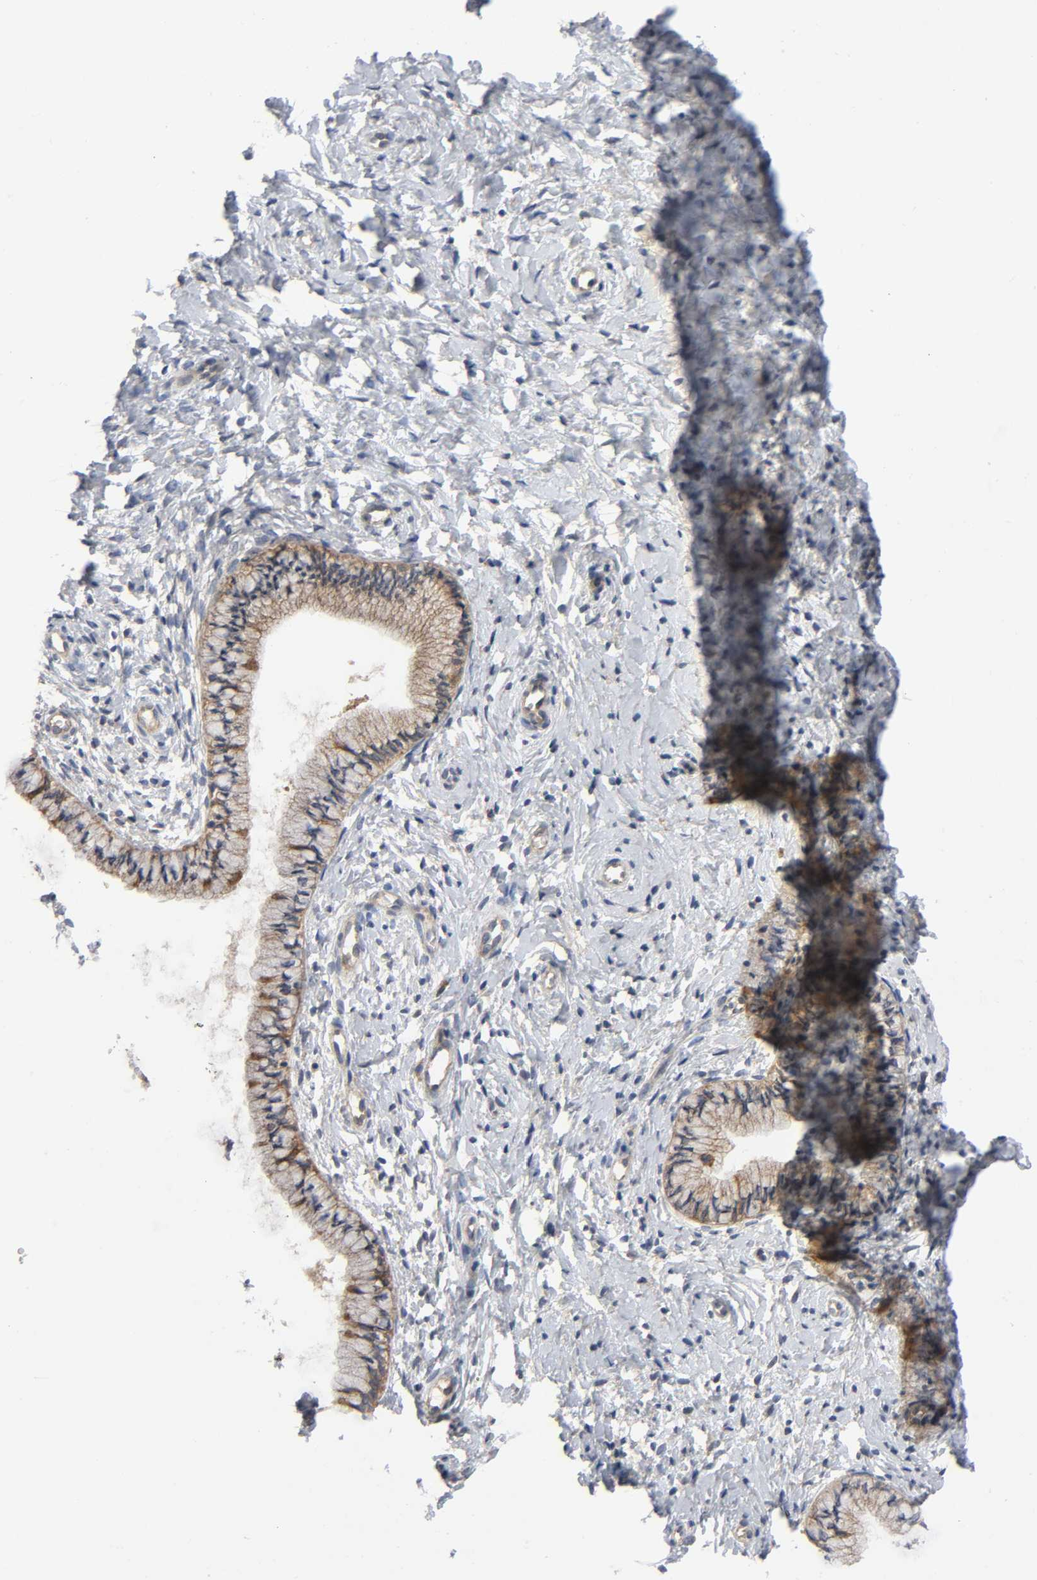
{"staining": {"intensity": "moderate", "quantity": ">75%", "location": "cytoplasmic/membranous"}, "tissue": "cervix", "cell_type": "Glandular cells", "image_type": "normal", "snomed": [{"axis": "morphology", "description": "Normal tissue, NOS"}, {"axis": "topography", "description": "Cervix"}], "caption": "Approximately >75% of glandular cells in unremarkable cervix demonstrate moderate cytoplasmic/membranous protein expression as visualized by brown immunohistochemical staining.", "gene": "HDAC6", "patient": {"sex": "female", "age": 46}}